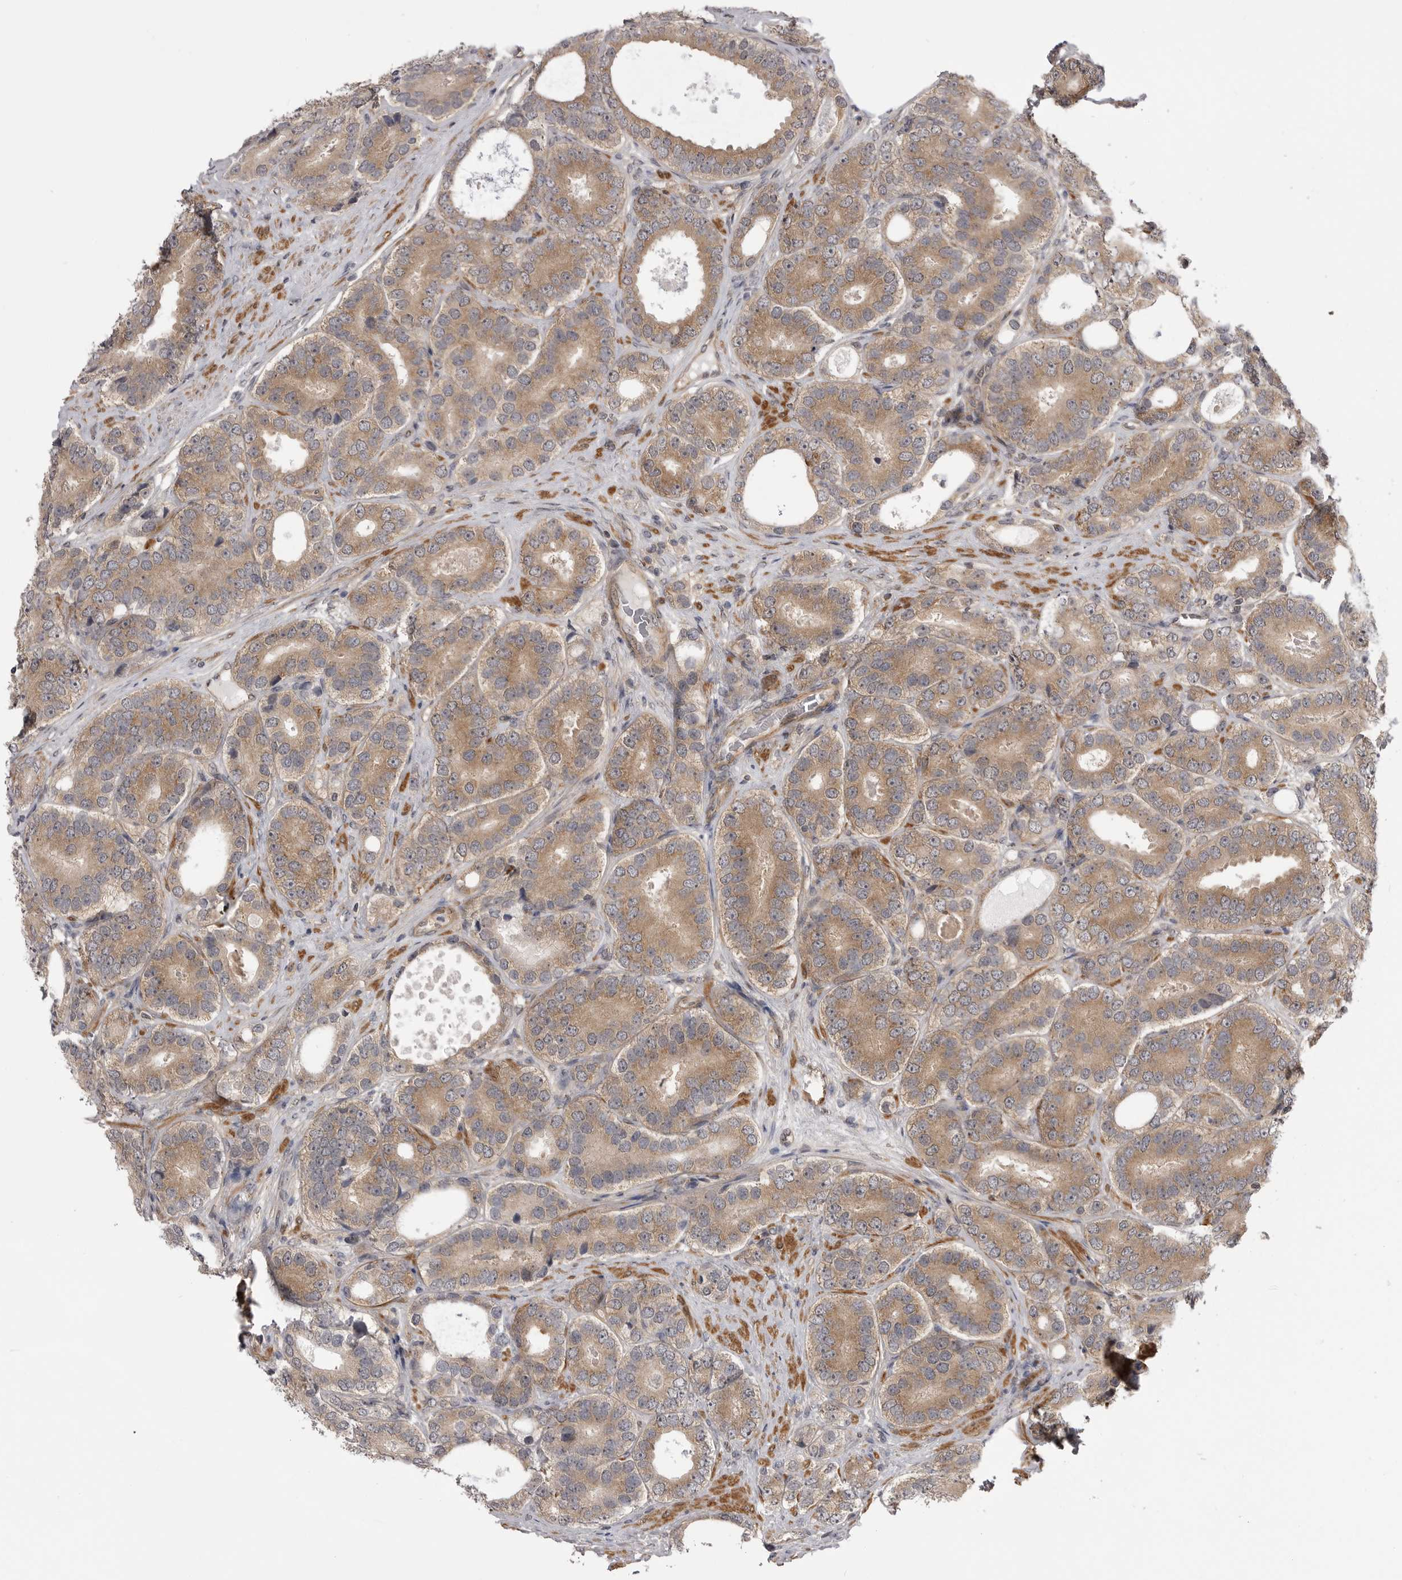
{"staining": {"intensity": "moderate", "quantity": ">75%", "location": "cytoplasmic/membranous"}, "tissue": "prostate cancer", "cell_type": "Tumor cells", "image_type": "cancer", "snomed": [{"axis": "morphology", "description": "Adenocarcinoma, High grade"}, {"axis": "topography", "description": "Prostate"}], "caption": "Protein expression analysis of prostate adenocarcinoma (high-grade) shows moderate cytoplasmic/membranous expression in approximately >75% of tumor cells.", "gene": "PDCL", "patient": {"sex": "male", "age": 56}}